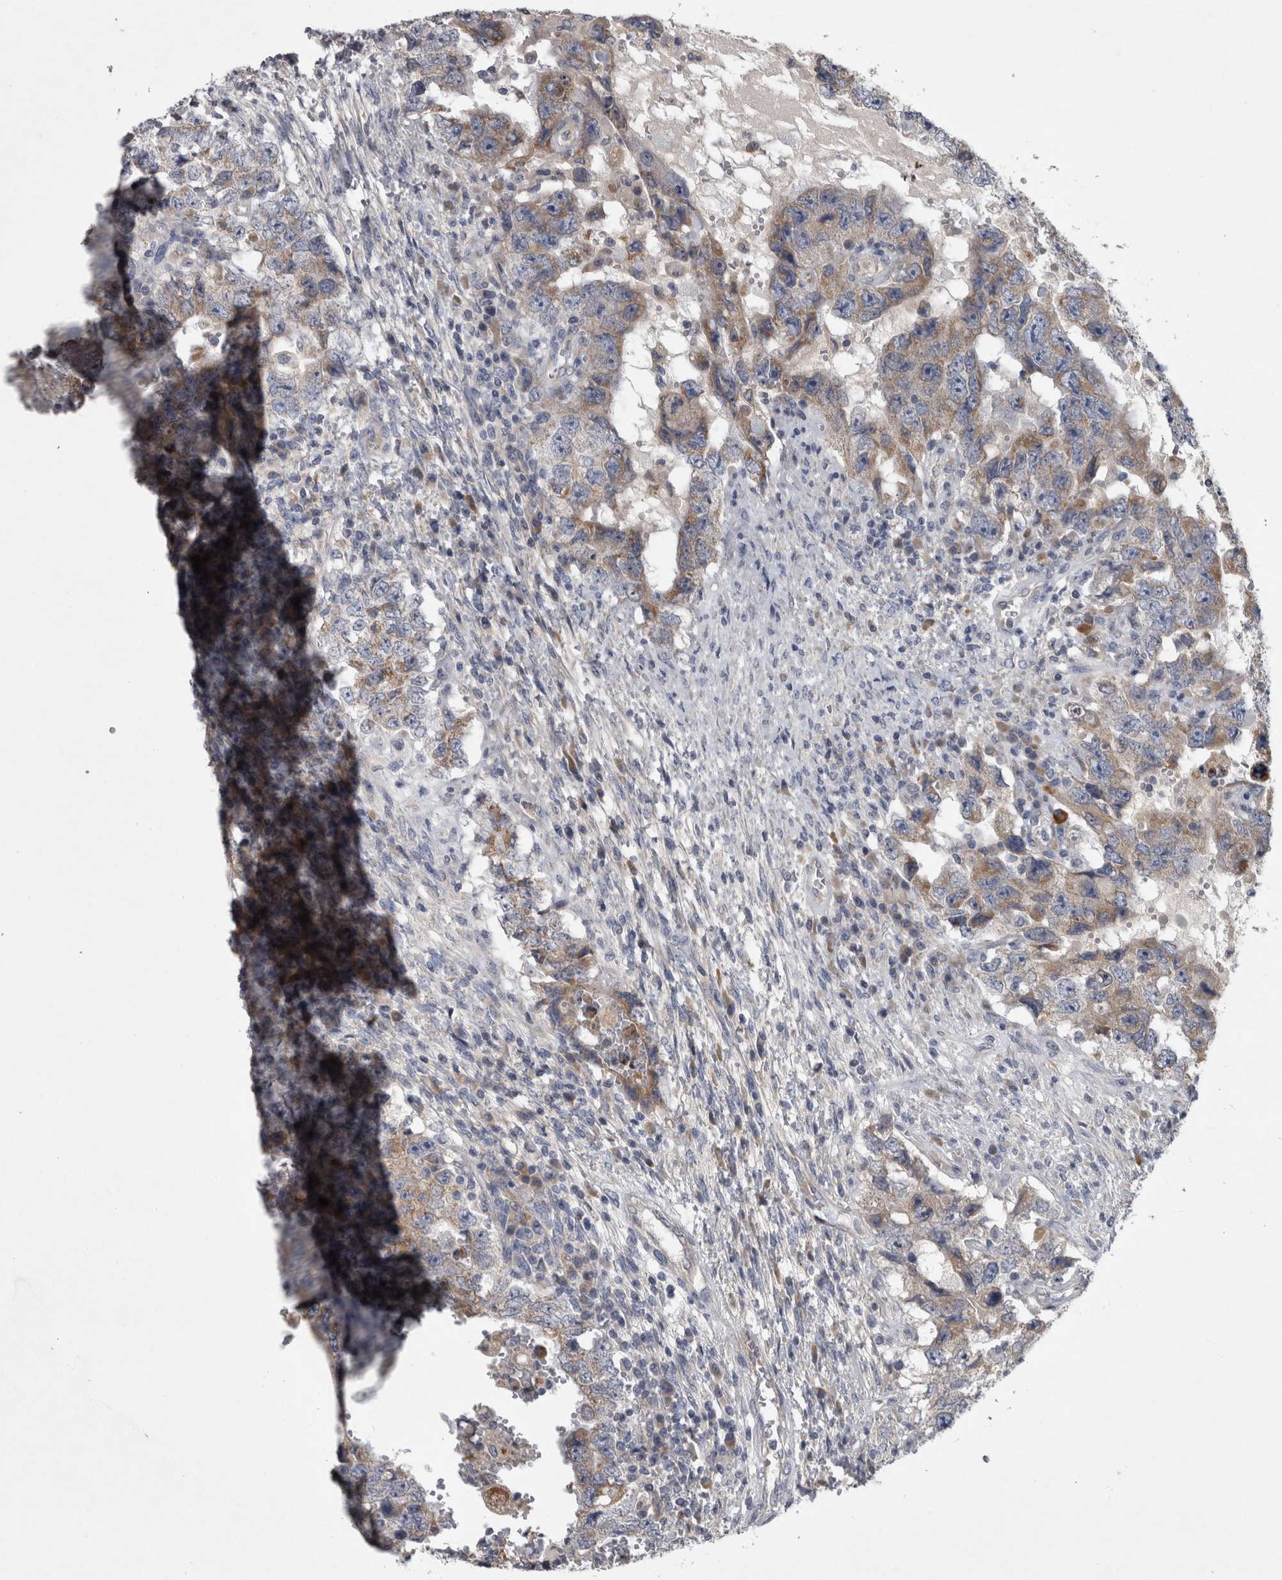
{"staining": {"intensity": "weak", "quantity": ">75%", "location": "cytoplasmic/membranous"}, "tissue": "testis cancer", "cell_type": "Tumor cells", "image_type": "cancer", "snomed": [{"axis": "morphology", "description": "Carcinoma, Embryonal, NOS"}, {"axis": "topography", "description": "Testis"}], "caption": "Human testis cancer stained for a protein (brown) reveals weak cytoplasmic/membranous positive expression in approximately >75% of tumor cells.", "gene": "DBT", "patient": {"sex": "male", "age": 26}}